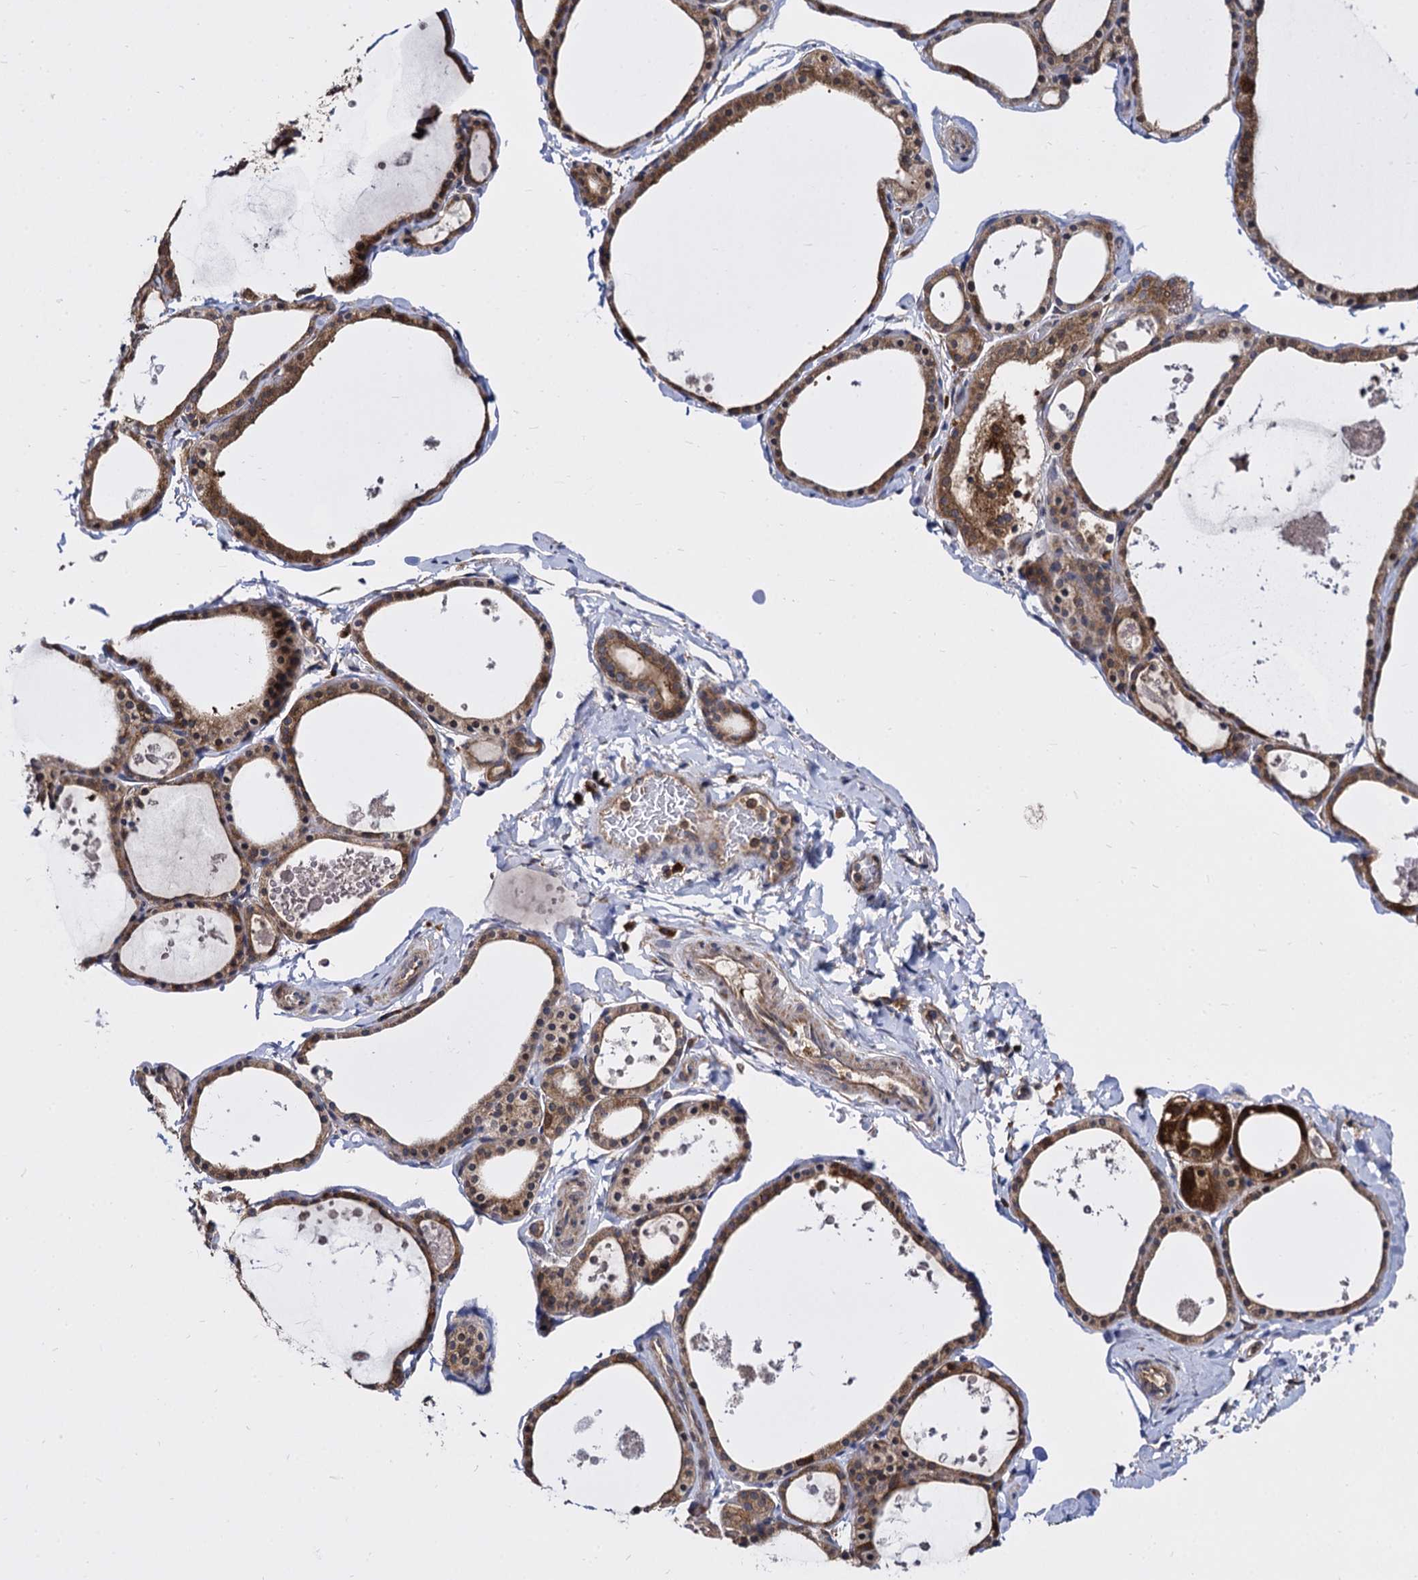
{"staining": {"intensity": "moderate", "quantity": ">75%", "location": "cytoplasmic/membranous"}, "tissue": "thyroid gland", "cell_type": "Glandular cells", "image_type": "normal", "snomed": [{"axis": "morphology", "description": "Normal tissue, NOS"}, {"axis": "topography", "description": "Thyroid gland"}], "caption": "About >75% of glandular cells in unremarkable thyroid gland demonstrate moderate cytoplasmic/membranous protein expression as visualized by brown immunohistochemical staining.", "gene": "NME1", "patient": {"sex": "male", "age": 56}}